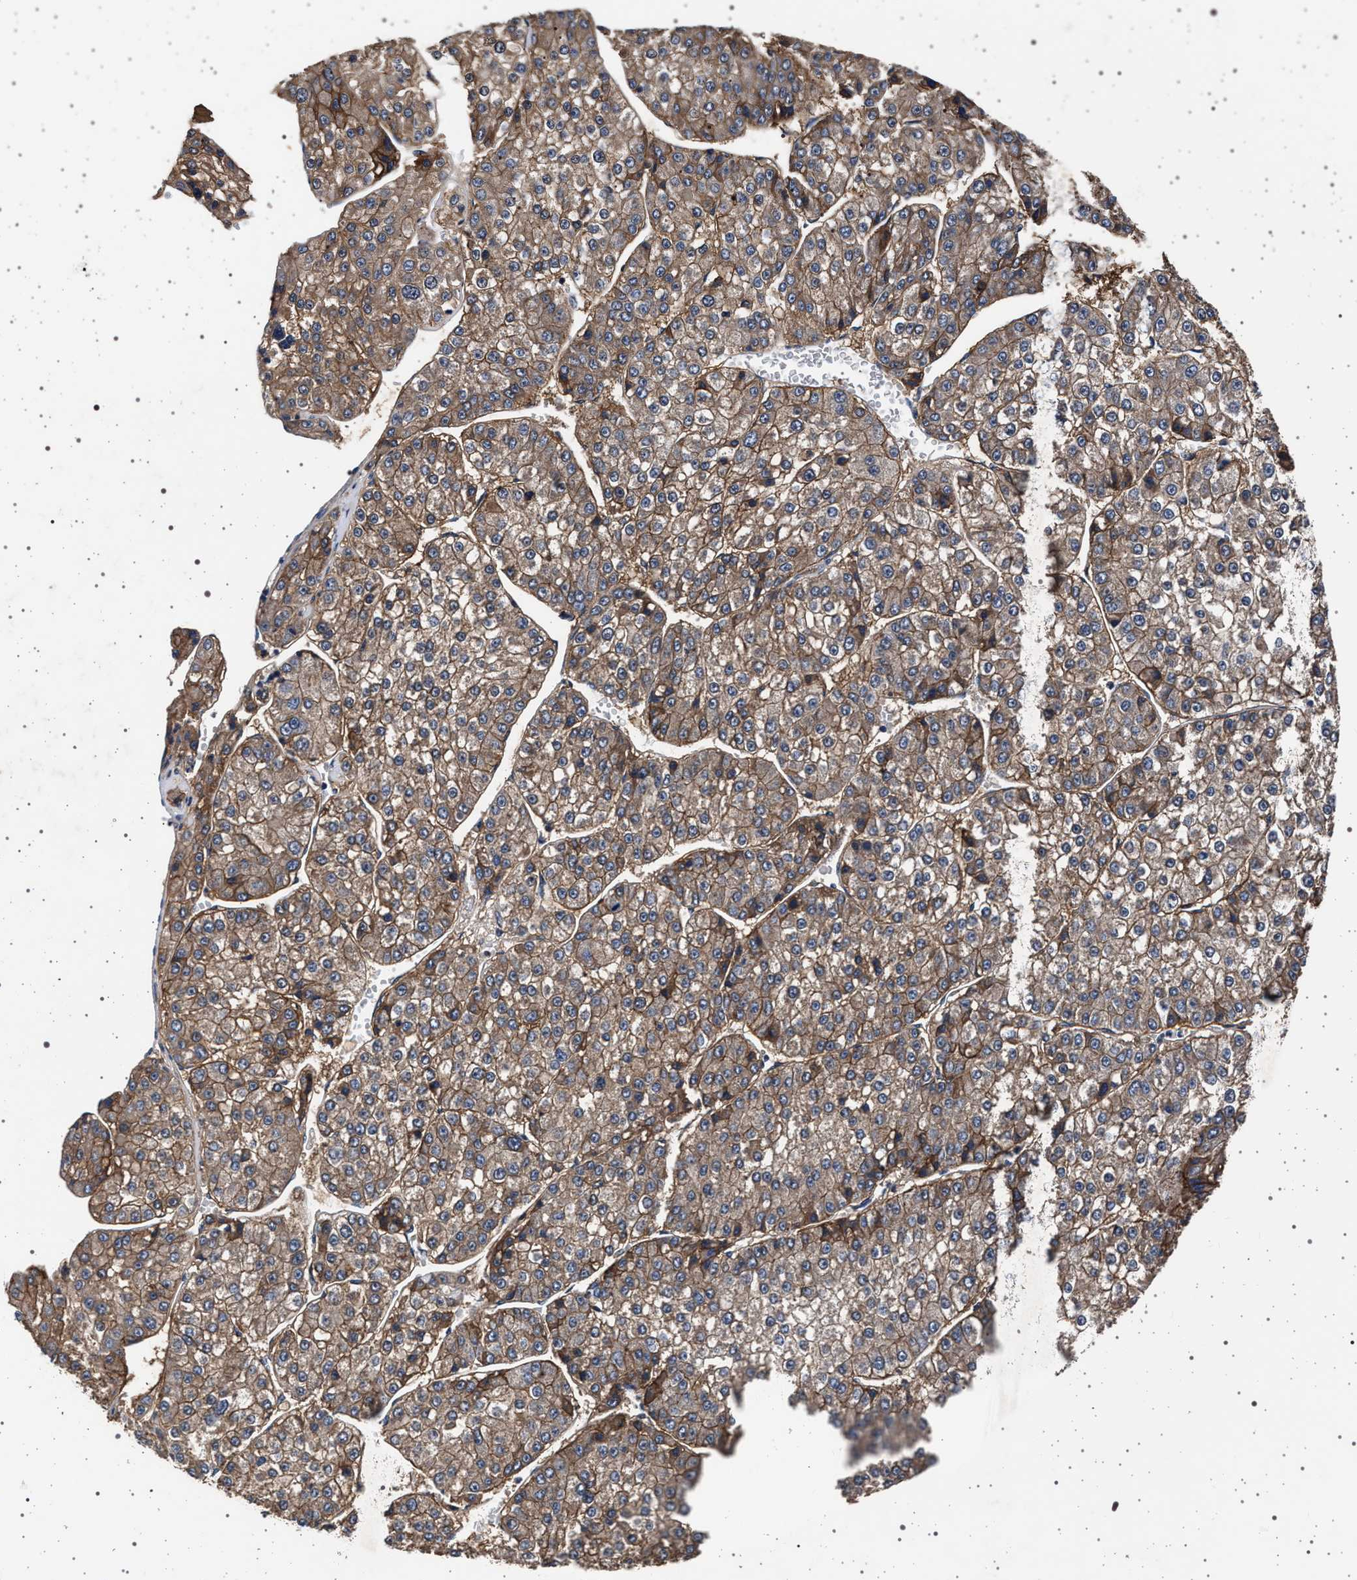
{"staining": {"intensity": "moderate", "quantity": ">75%", "location": "cytoplasmic/membranous"}, "tissue": "liver cancer", "cell_type": "Tumor cells", "image_type": "cancer", "snomed": [{"axis": "morphology", "description": "Carcinoma, Hepatocellular, NOS"}, {"axis": "topography", "description": "Liver"}], "caption": "Protein positivity by immunohistochemistry displays moderate cytoplasmic/membranous expression in approximately >75% of tumor cells in hepatocellular carcinoma (liver). (DAB (3,3'-diaminobenzidine) IHC with brightfield microscopy, high magnification).", "gene": "MAP3K2", "patient": {"sex": "female", "age": 73}}